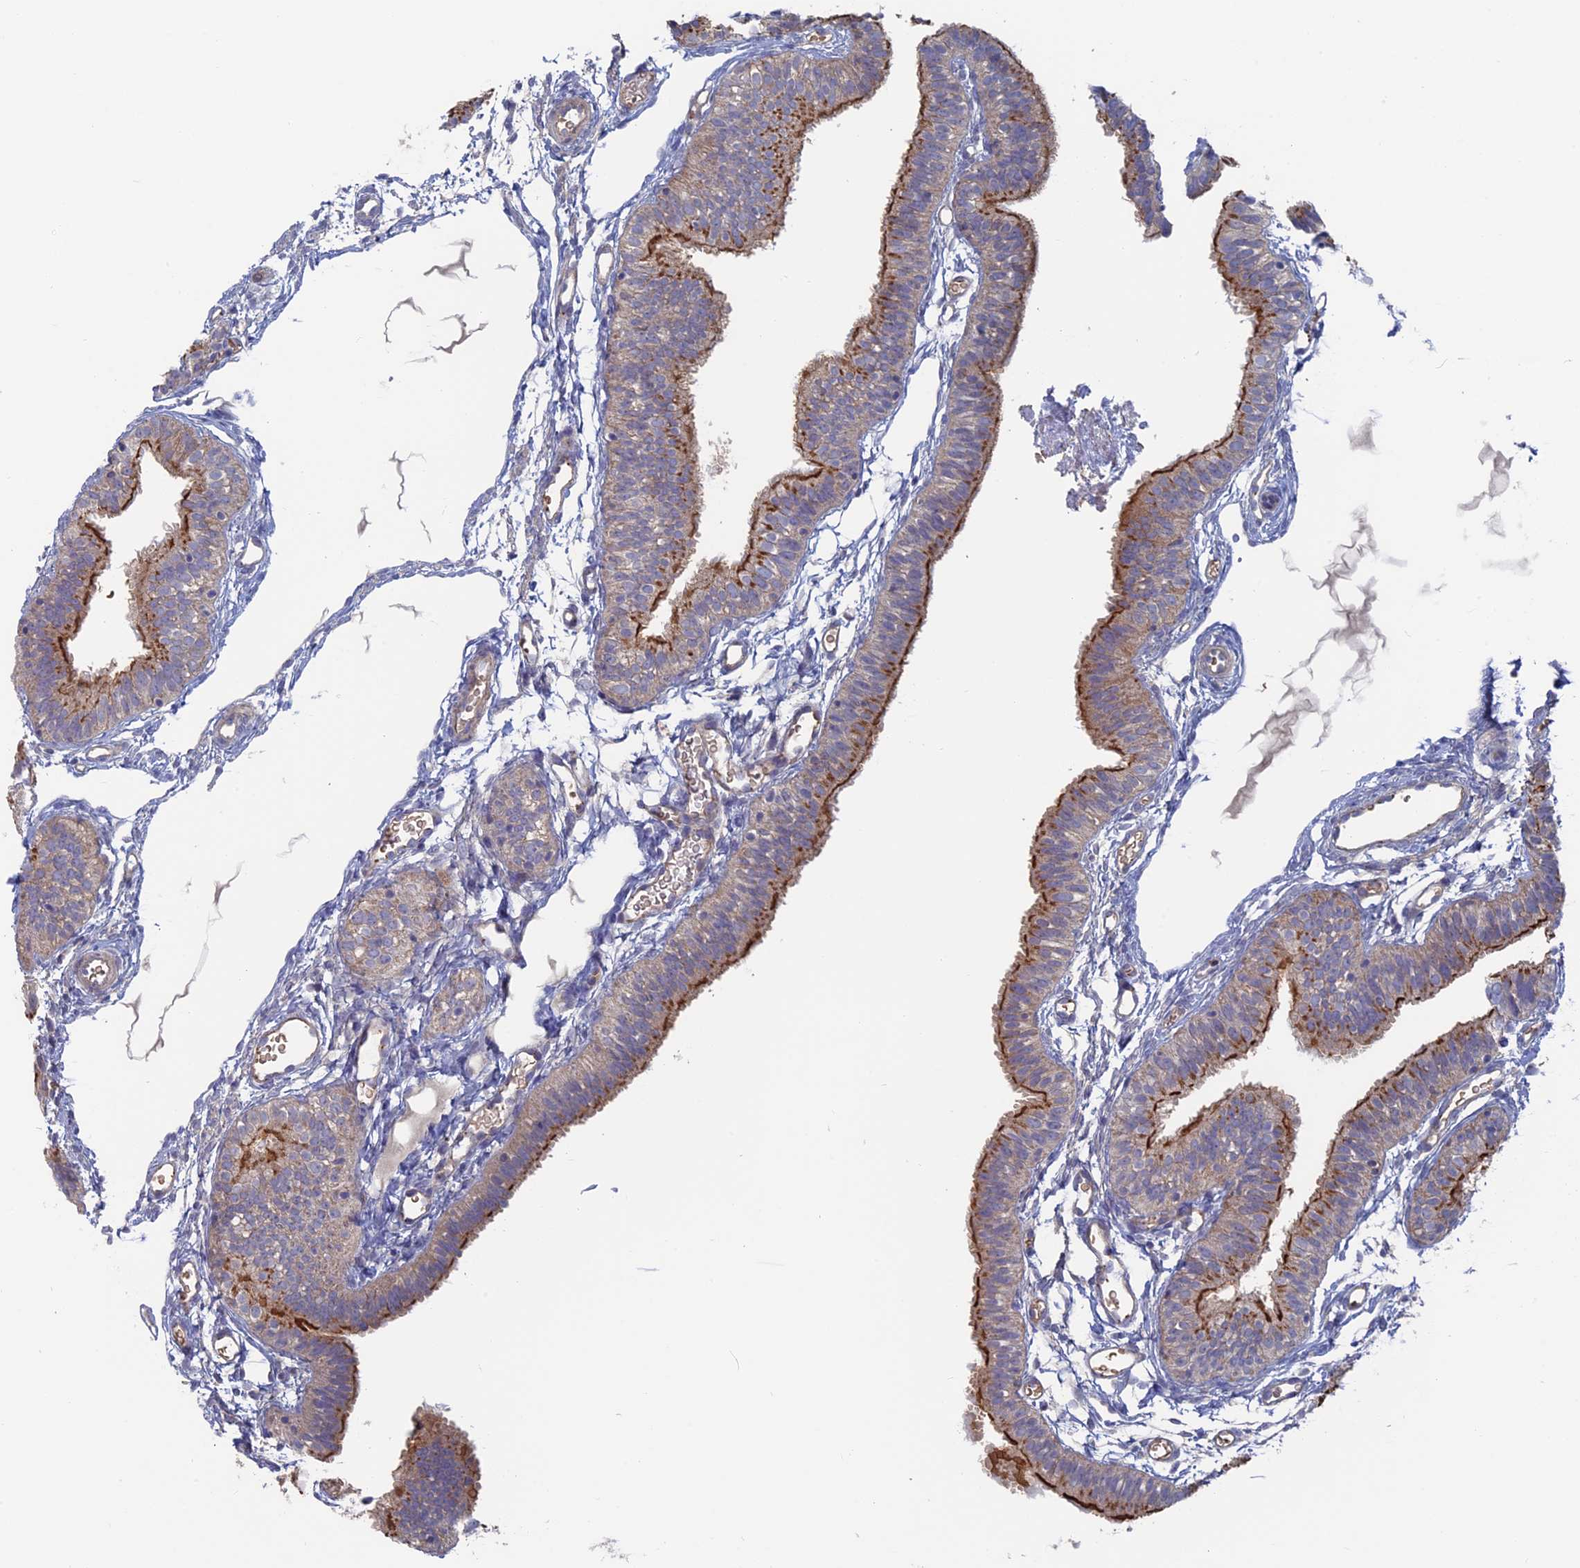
{"staining": {"intensity": "strong", "quantity": "25%-75%", "location": "cytoplasmic/membranous"}, "tissue": "fallopian tube", "cell_type": "Glandular cells", "image_type": "normal", "snomed": [{"axis": "morphology", "description": "Normal tissue, NOS"}, {"axis": "topography", "description": "Fallopian tube"}], "caption": "IHC histopathology image of benign human fallopian tube stained for a protein (brown), which demonstrates high levels of strong cytoplasmic/membranous positivity in approximately 25%-75% of glandular cells.", "gene": "TBC1D30", "patient": {"sex": "female", "age": 35}}